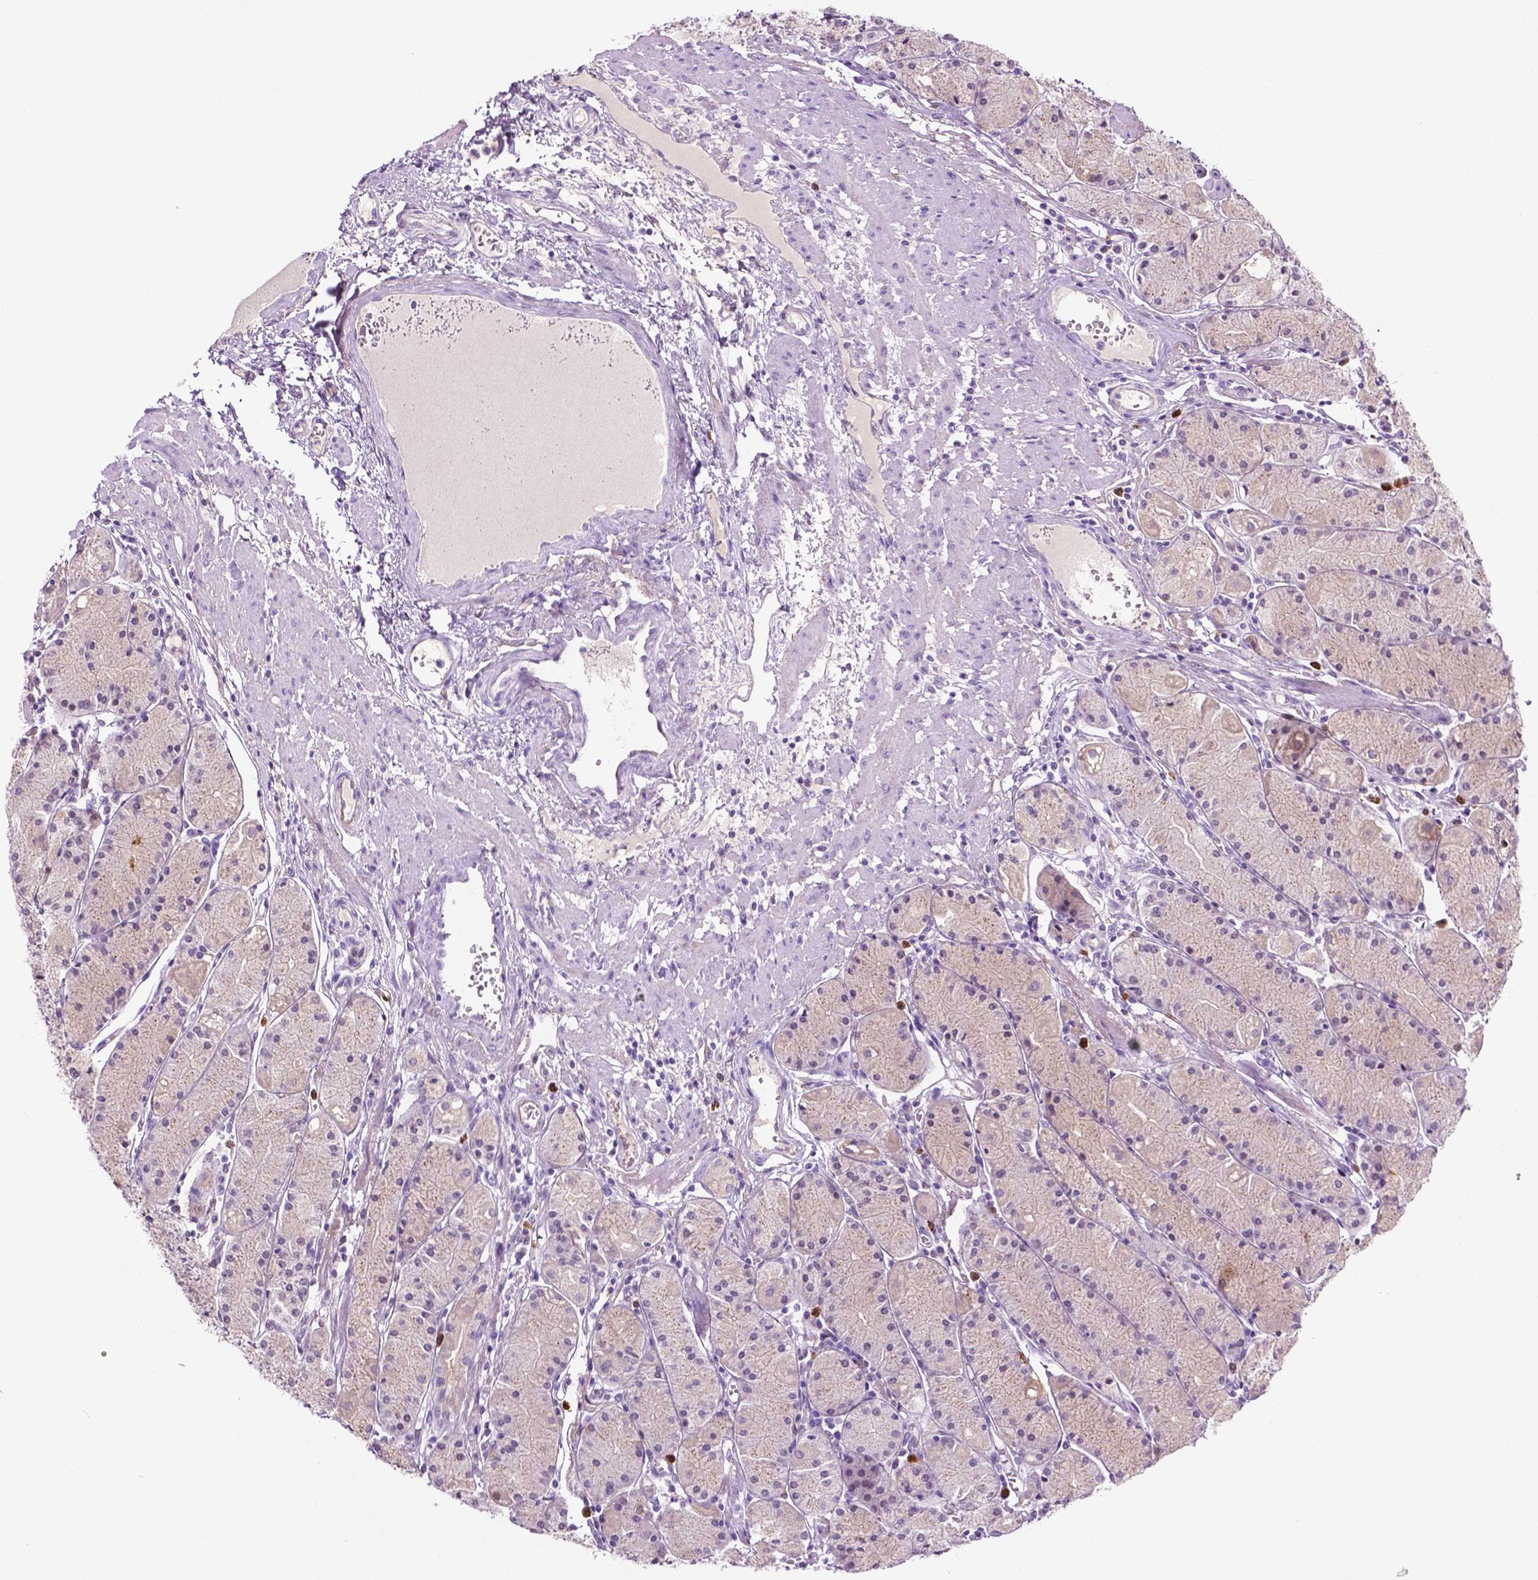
{"staining": {"intensity": "weak", "quantity": "<25%", "location": "cytoplasmic/membranous"}, "tissue": "stomach", "cell_type": "Glandular cells", "image_type": "normal", "snomed": [{"axis": "morphology", "description": "Normal tissue, NOS"}, {"axis": "topography", "description": "Stomach, upper"}], "caption": "Immunohistochemistry of benign human stomach displays no staining in glandular cells.", "gene": "MMP27", "patient": {"sex": "male", "age": 69}}